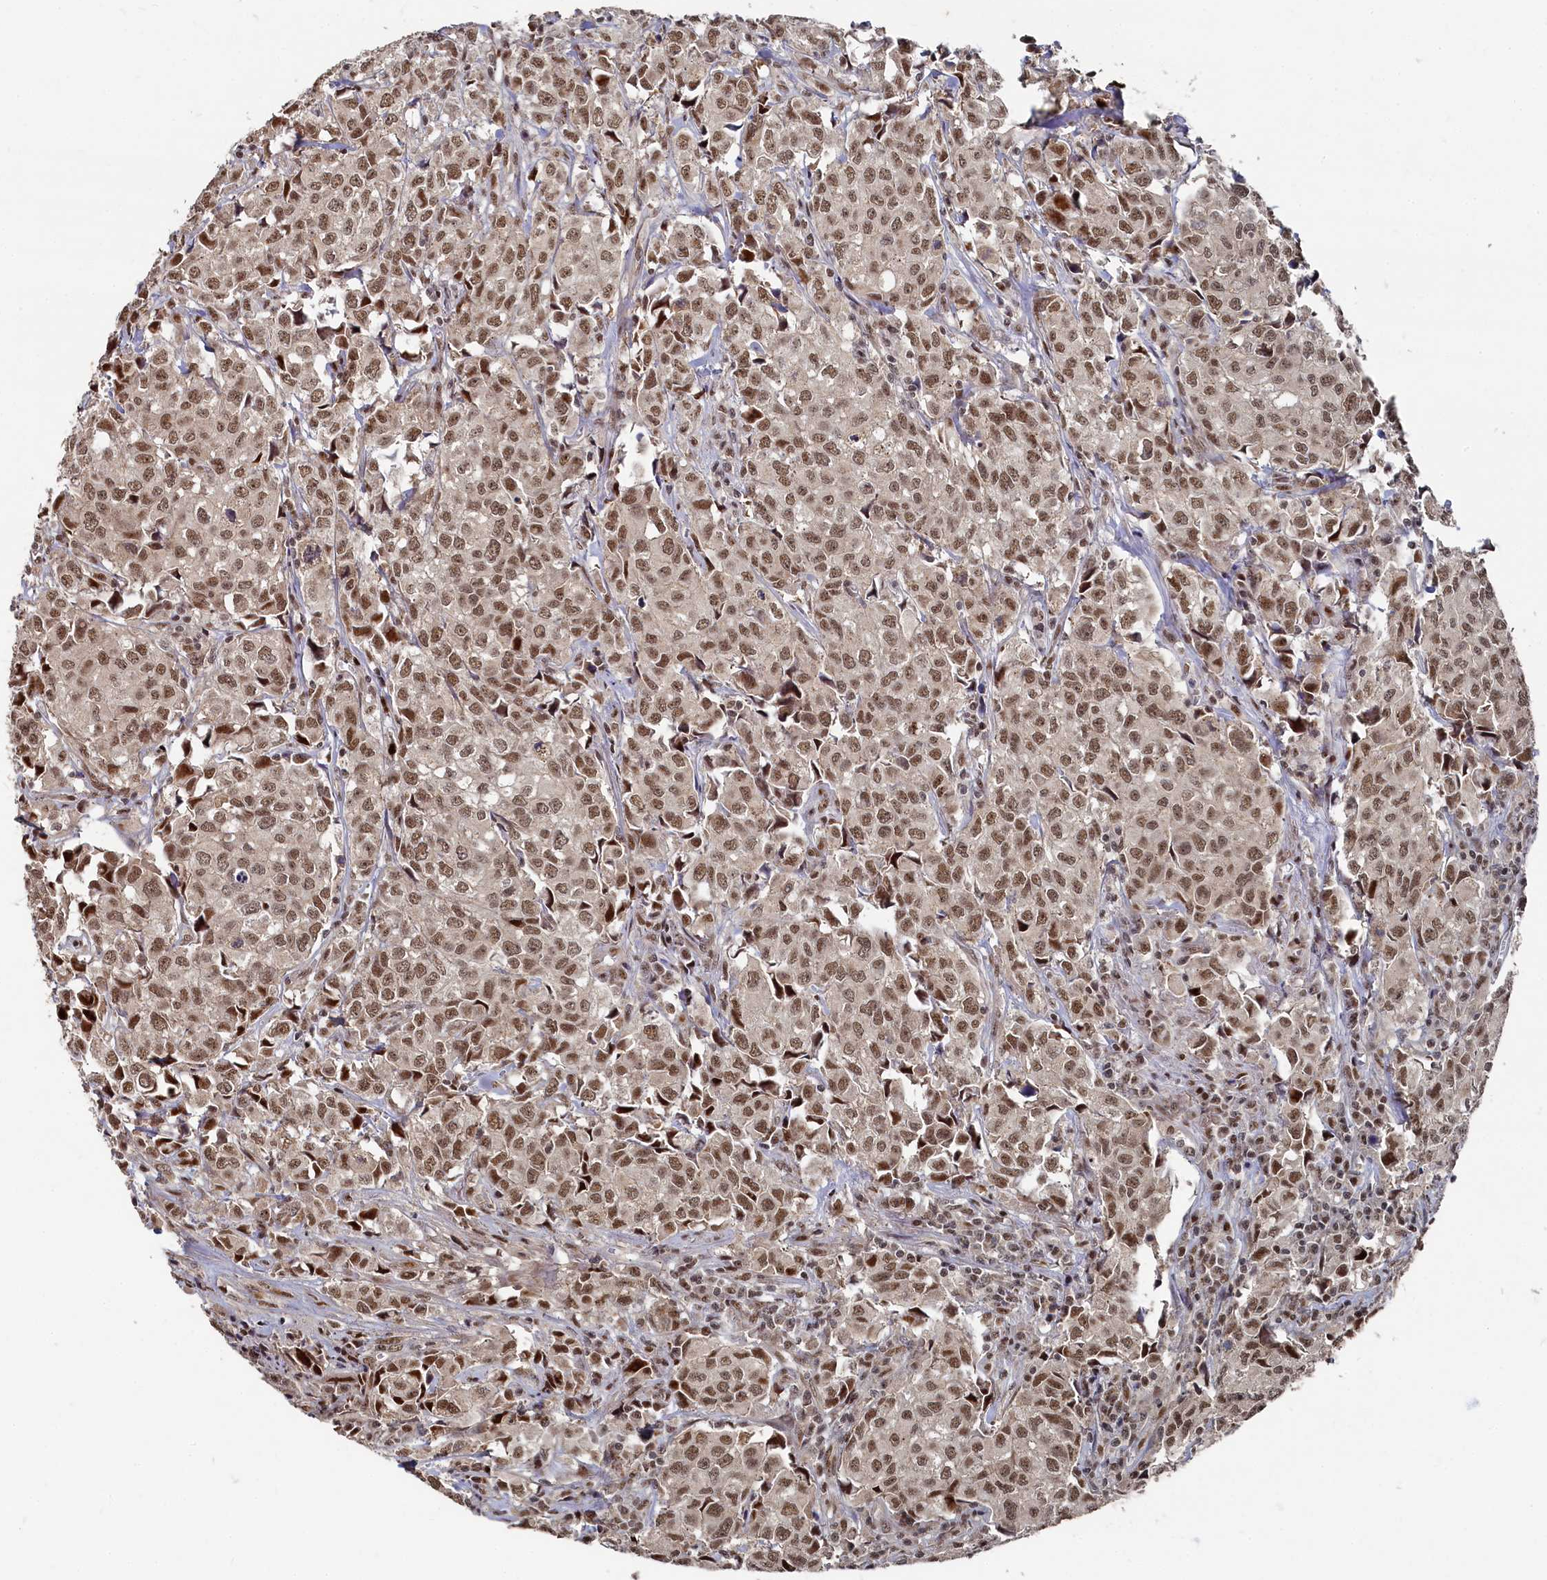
{"staining": {"intensity": "moderate", "quantity": ">75%", "location": "nuclear"}, "tissue": "urothelial cancer", "cell_type": "Tumor cells", "image_type": "cancer", "snomed": [{"axis": "morphology", "description": "Urothelial carcinoma, High grade"}, {"axis": "topography", "description": "Urinary bladder"}], "caption": "DAB immunohistochemical staining of human urothelial carcinoma (high-grade) reveals moderate nuclear protein staining in approximately >75% of tumor cells. Nuclei are stained in blue.", "gene": "BUB3", "patient": {"sex": "female", "age": 75}}